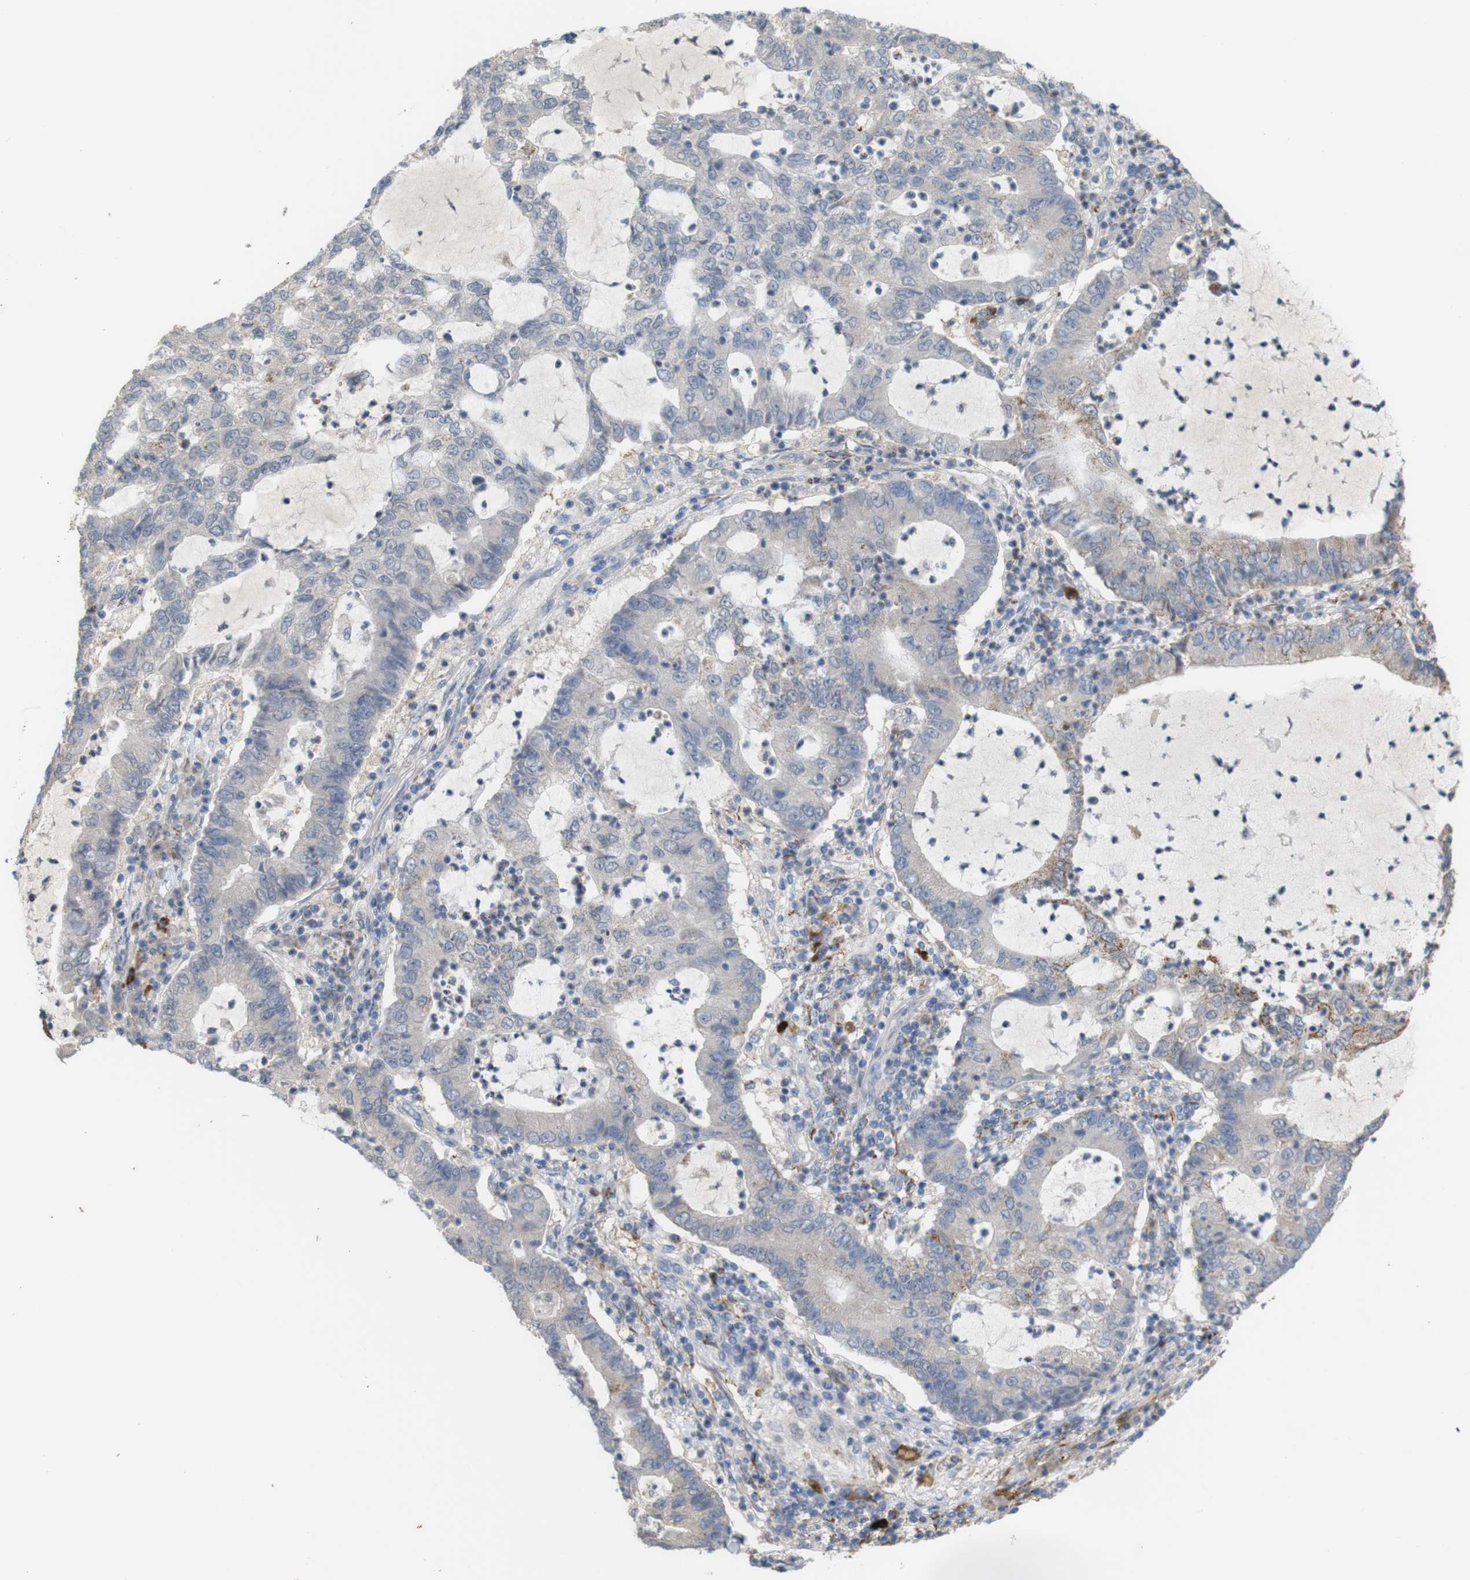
{"staining": {"intensity": "weak", "quantity": ">75%", "location": "cytoplasmic/membranous"}, "tissue": "lung cancer", "cell_type": "Tumor cells", "image_type": "cancer", "snomed": [{"axis": "morphology", "description": "Adenocarcinoma, NOS"}, {"axis": "topography", "description": "Lung"}], "caption": "Protein staining by immunohistochemistry displays weak cytoplasmic/membranous expression in about >75% of tumor cells in lung cancer (adenocarcinoma).", "gene": "PTPRR", "patient": {"sex": "female", "age": 51}}